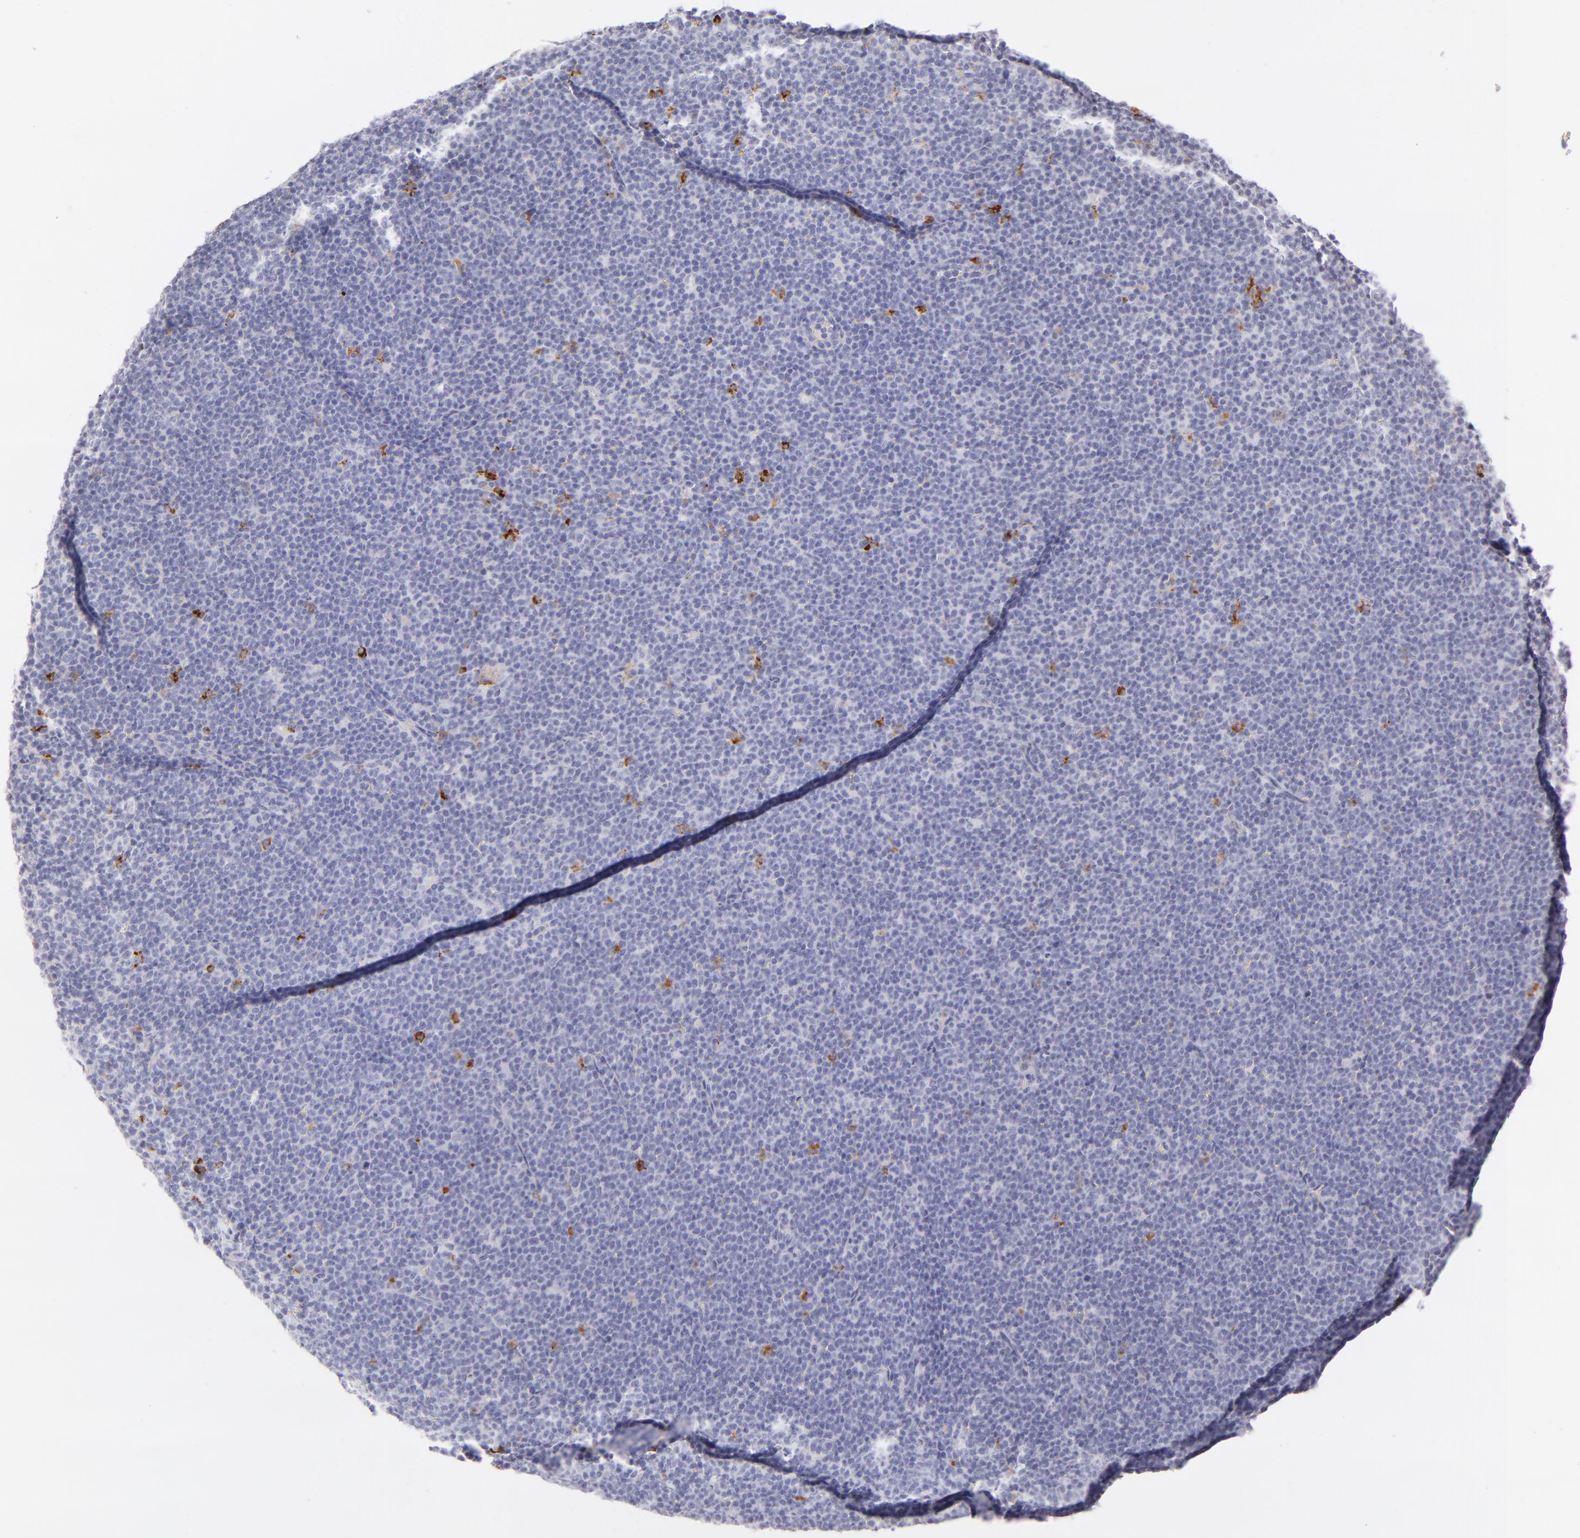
{"staining": {"intensity": "negative", "quantity": "none", "location": "none"}, "tissue": "lymphoma", "cell_type": "Tumor cells", "image_type": "cancer", "snomed": [{"axis": "morphology", "description": "Malignant lymphoma, non-Hodgkin's type, High grade"}, {"axis": "topography", "description": "Lymph node"}], "caption": "A high-resolution micrograph shows immunohistochemistry staining of high-grade malignant lymphoma, non-Hodgkin's type, which displays no significant positivity in tumor cells.", "gene": "CD207", "patient": {"sex": "female", "age": 58}}